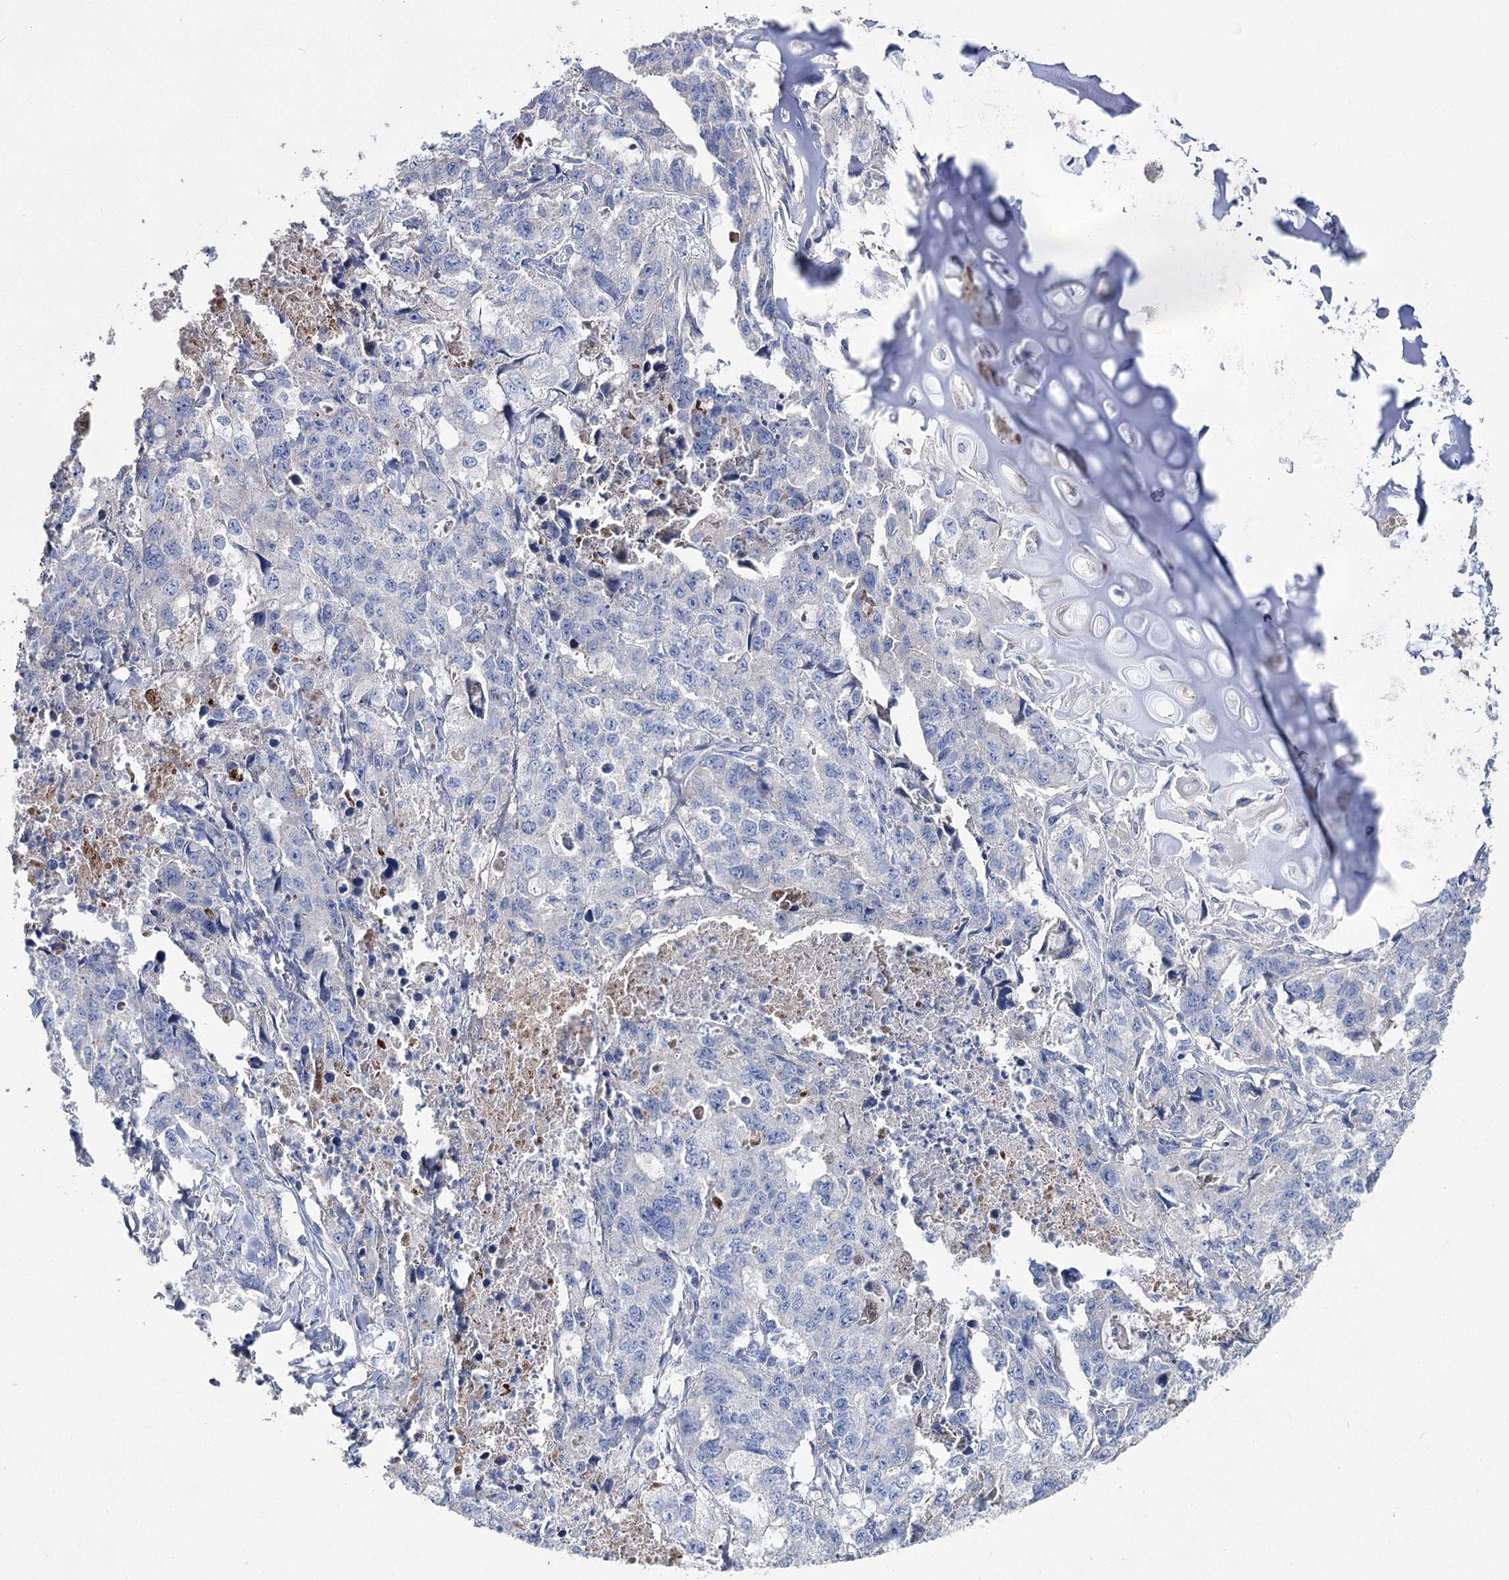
{"staining": {"intensity": "negative", "quantity": "none", "location": "none"}, "tissue": "lung cancer", "cell_type": "Tumor cells", "image_type": "cancer", "snomed": [{"axis": "morphology", "description": "Adenocarcinoma, NOS"}, {"axis": "topography", "description": "Lung"}], "caption": "Lung cancer was stained to show a protein in brown. There is no significant positivity in tumor cells. The staining is performed using DAB brown chromogen with nuclei counter-stained in using hematoxylin.", "gene": "NRAP", "patient": {"sex": "female", "age": 51}}